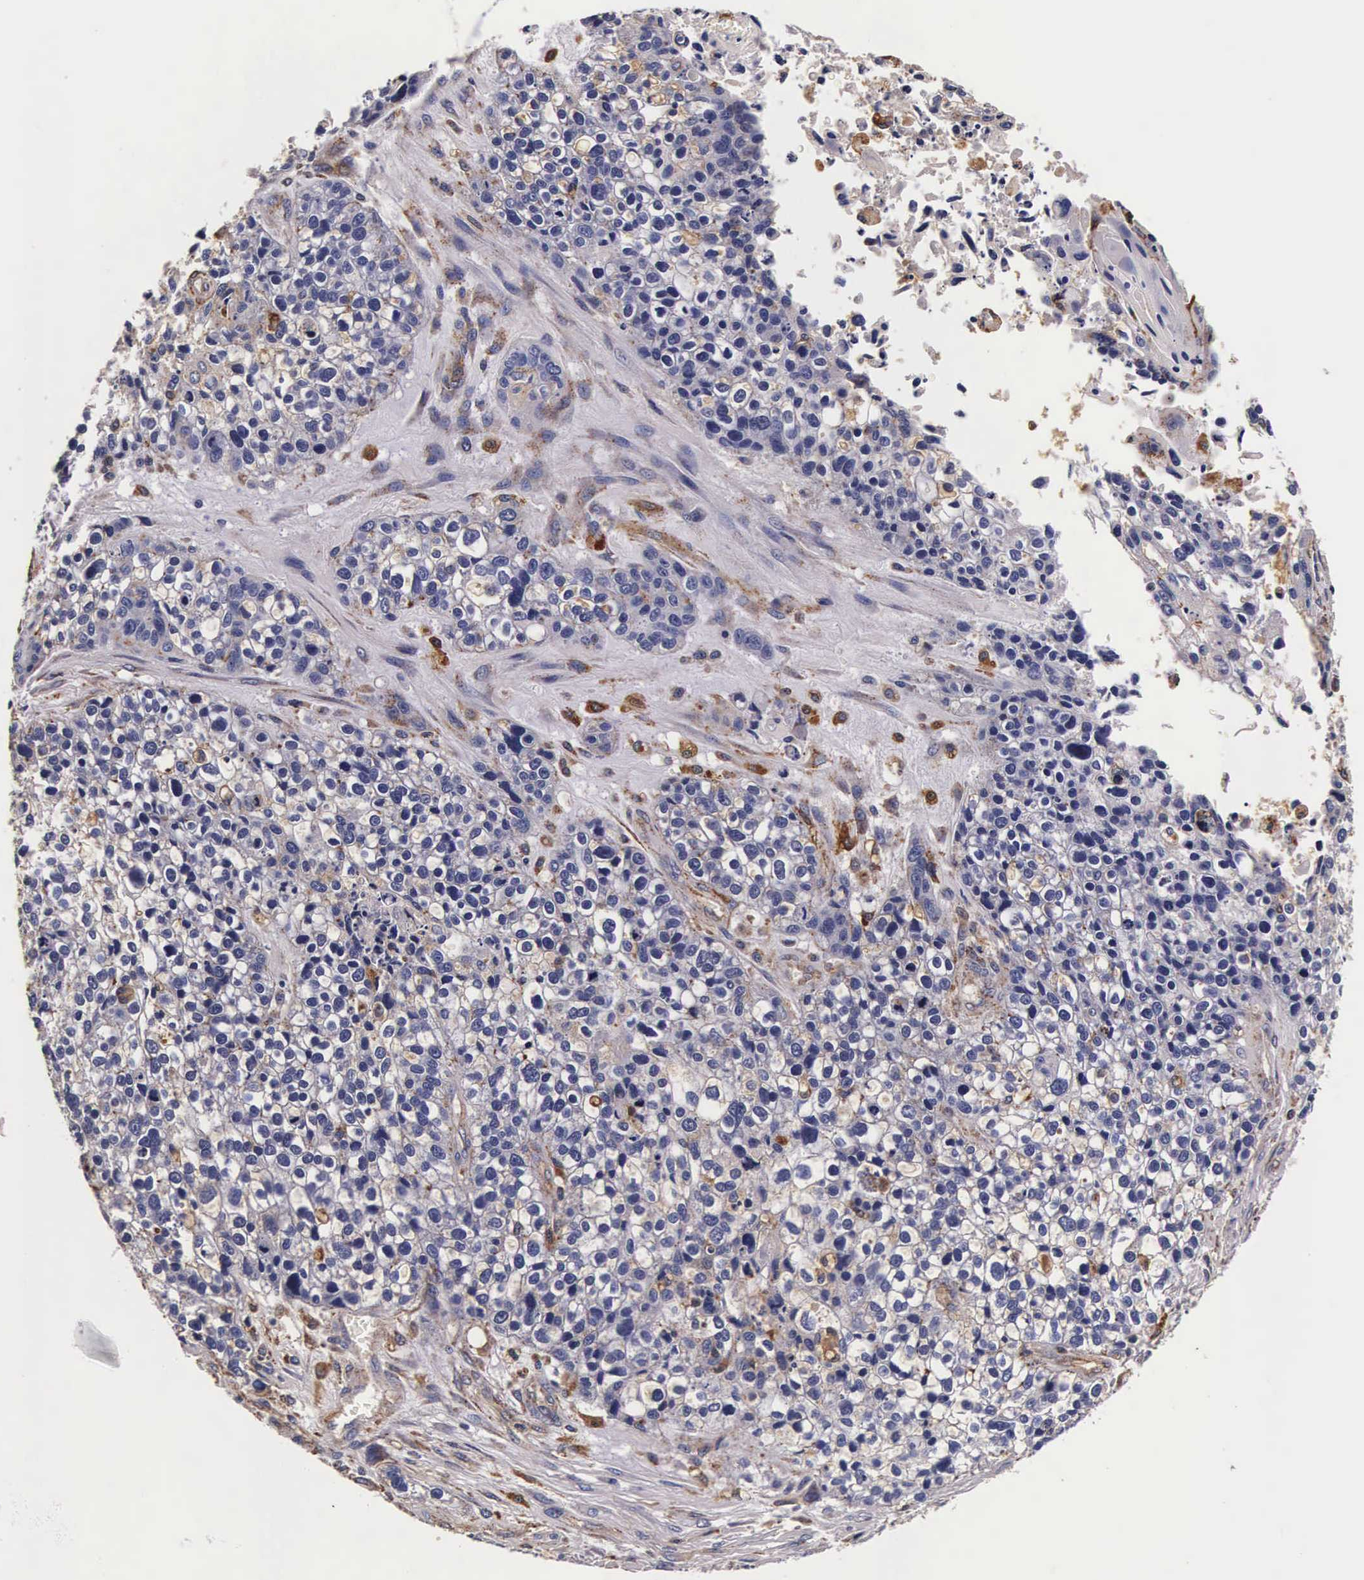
{"staining": {"intensity": "weak", "quantity": "<25%", "location": "cytoplasmic/membranous"}, "tissue": "lung cancer", "cell_type": "Tumor cells", "image_type": "cancer", "snomed": [{"axis": "morphology", "description": "Squamous cell carcinoma, NOS"}, {"axis": "topography", "description": "Lymph node"}, {"axis": "topography", "description": "Lung"}], "caption": "Immunohistochemistry micrograph of neoplastic tissue: human squamous cell carcinoma (lung) stained with DAB displays no significant protein staining in tumor cells.", "gene": "CTSB", "patient": {"sex": "male", "age": 74}}